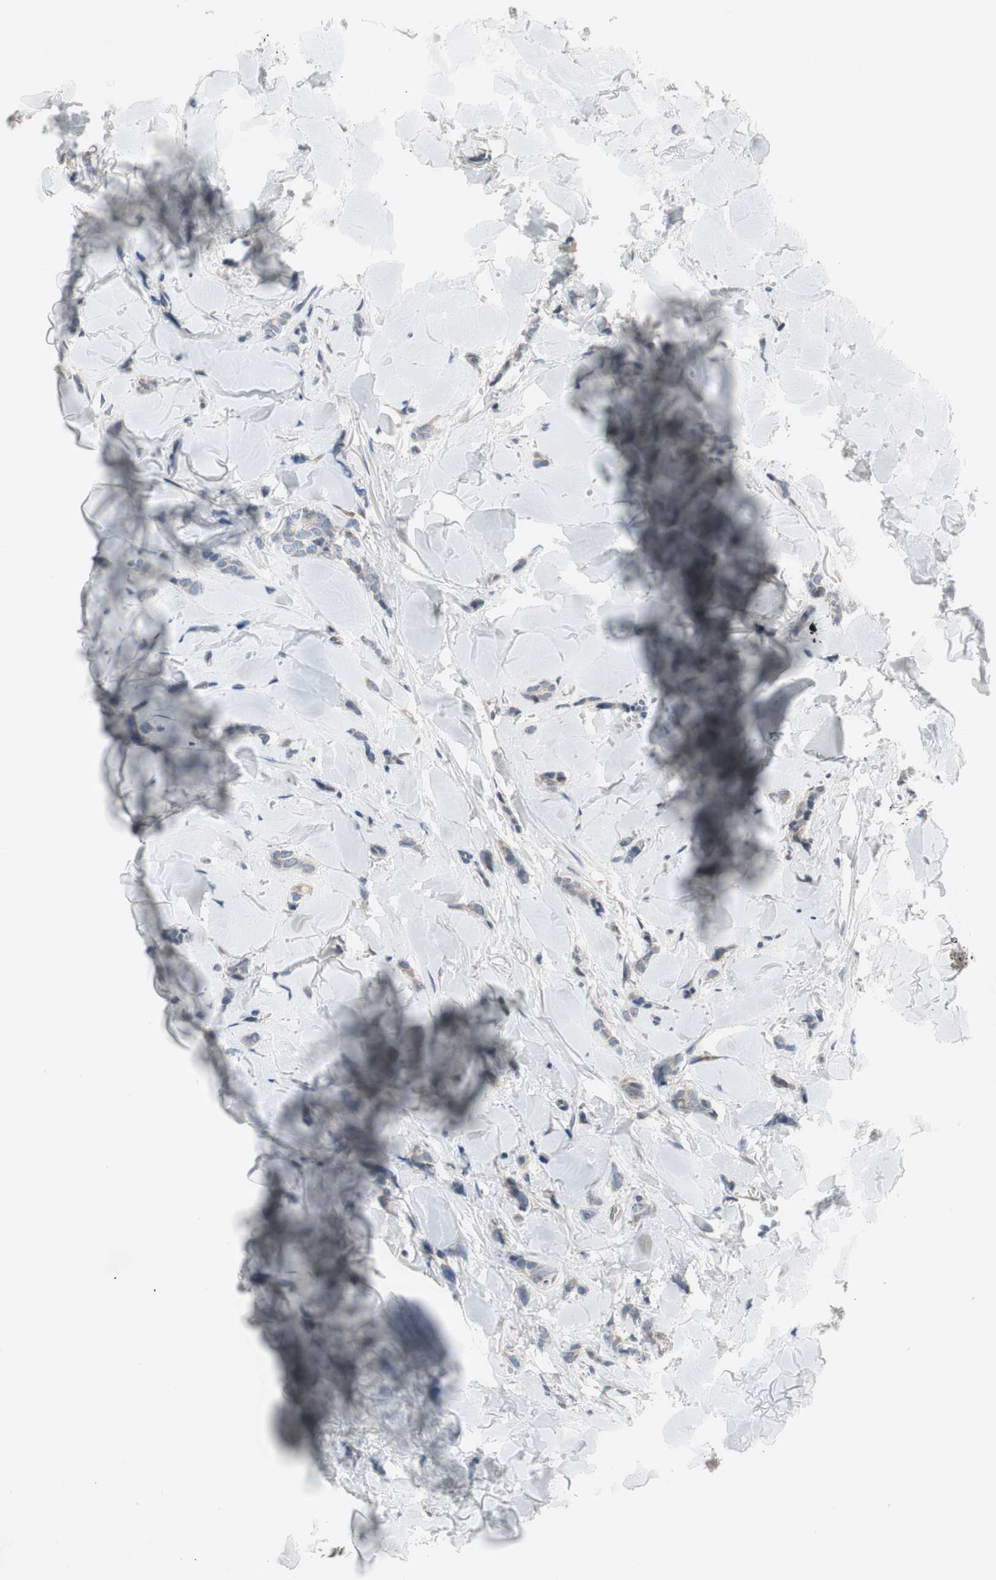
{"staining": {"intensity": "negative", "quantity": "none", "location": "none"}, "tissue": "breast cancer", "cell_type": "Tumor cells", "image_type": "cancer", "snomed": [{"axis": "morphology", "description": "Lobular carcinoma"}, {"axis": "topography", "description": "Skin"}, {"axis": "topography", "description": "Breast"}], "caption": "Immunohistochemistry histopathology image of breast lobular carcinoma stained for a protein (brown), which displays no positivity in tumor cells.", "gene": "TACR3", "patient": {"sex": "female", "age": 46}}